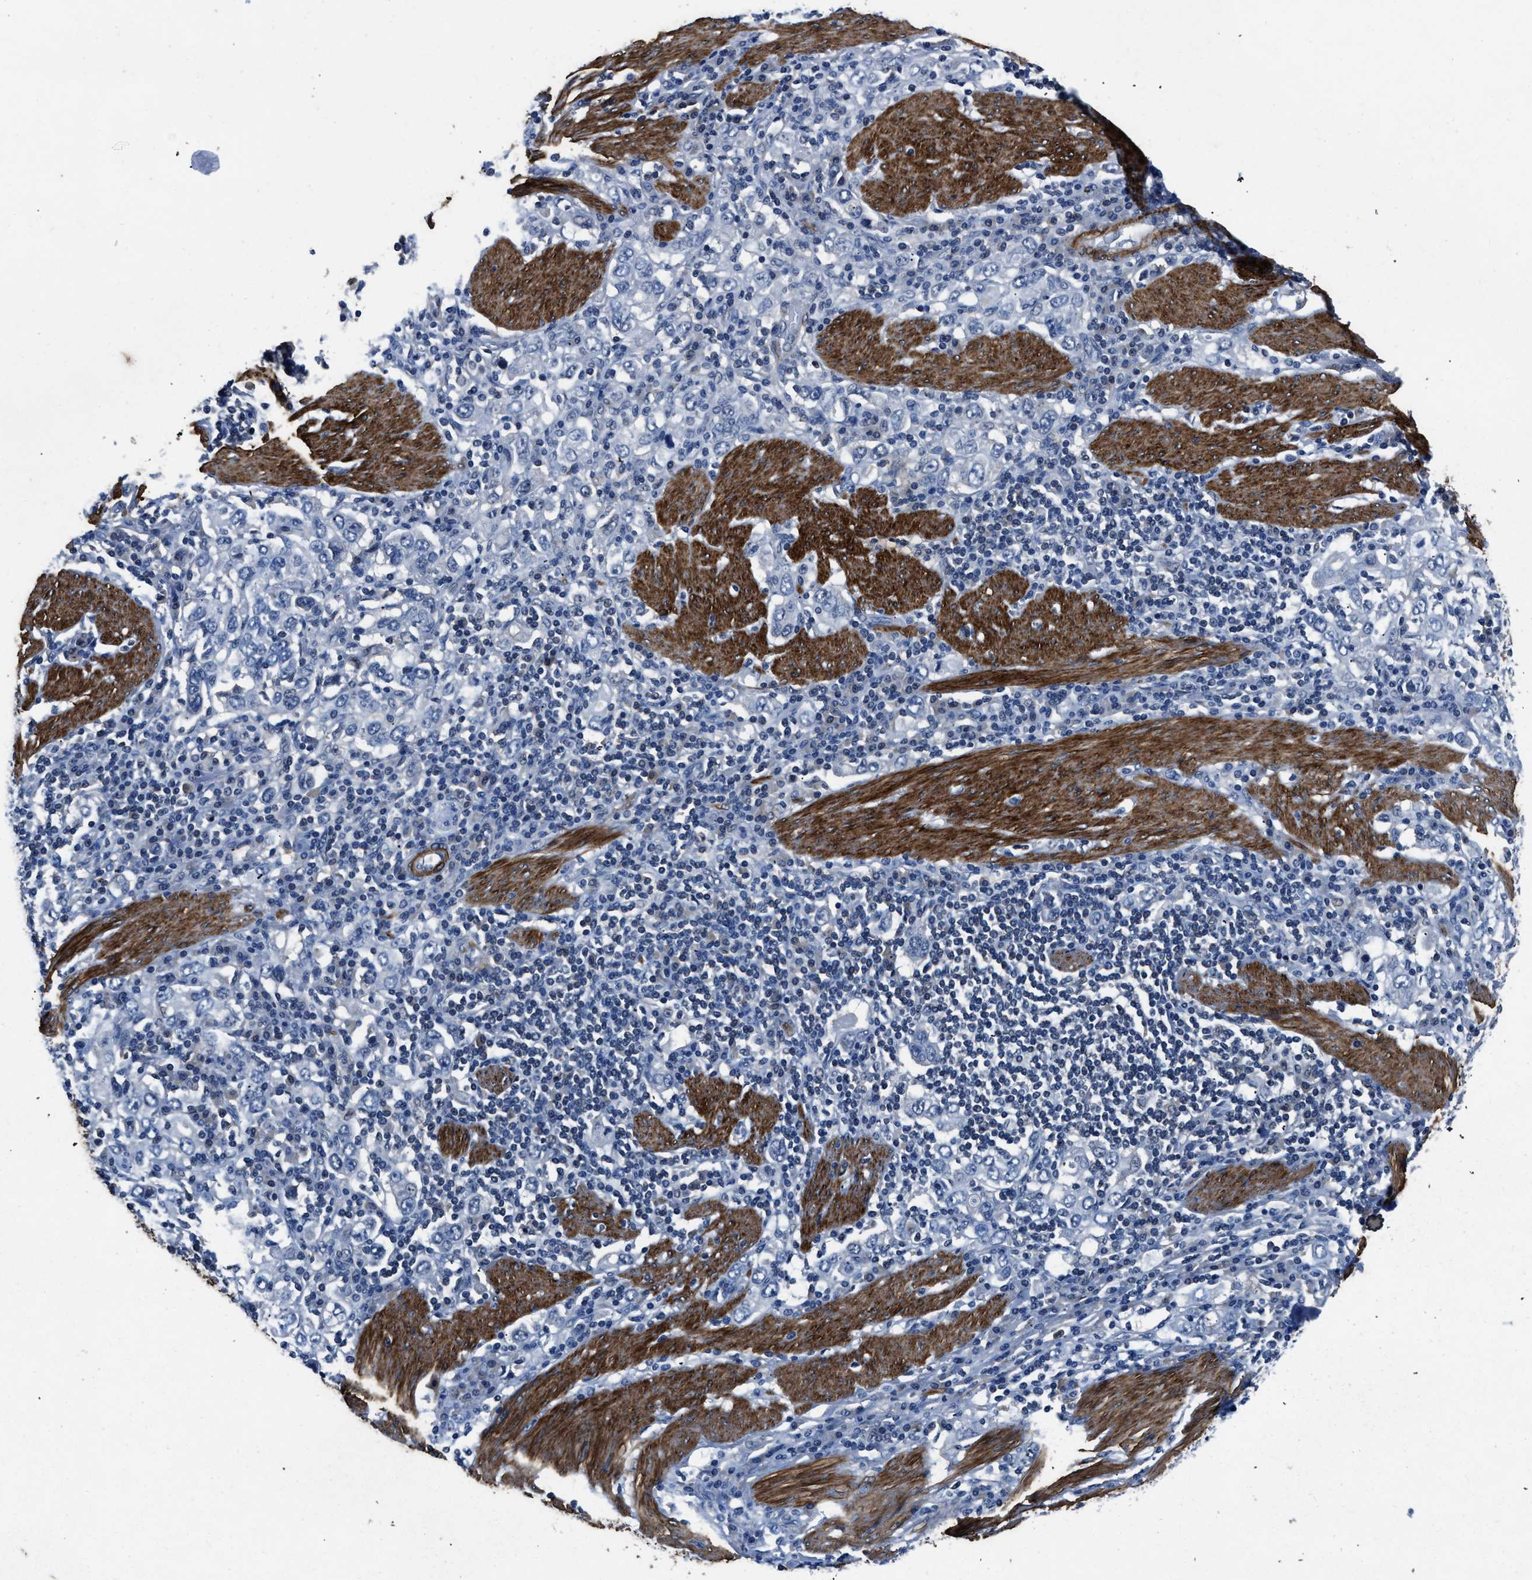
{"staining": {"intensity": "negative", "quantity": "none", "location": "none"}, "tissue": "stomach cancer", "cell_type": "Tumor cells", "image_type": "cancer", "snomed": [{"axis": "morphology", "description": "Adenocarcinoma, NOS"}, {"axis": "topography", "description": "Stomach, upper"}], "caption": "An image of human stomach adenocarcinoma is negative for staining in tumor cells.", "gene": "LANCL2", "patient": {"sex": "male", "age": 62}}